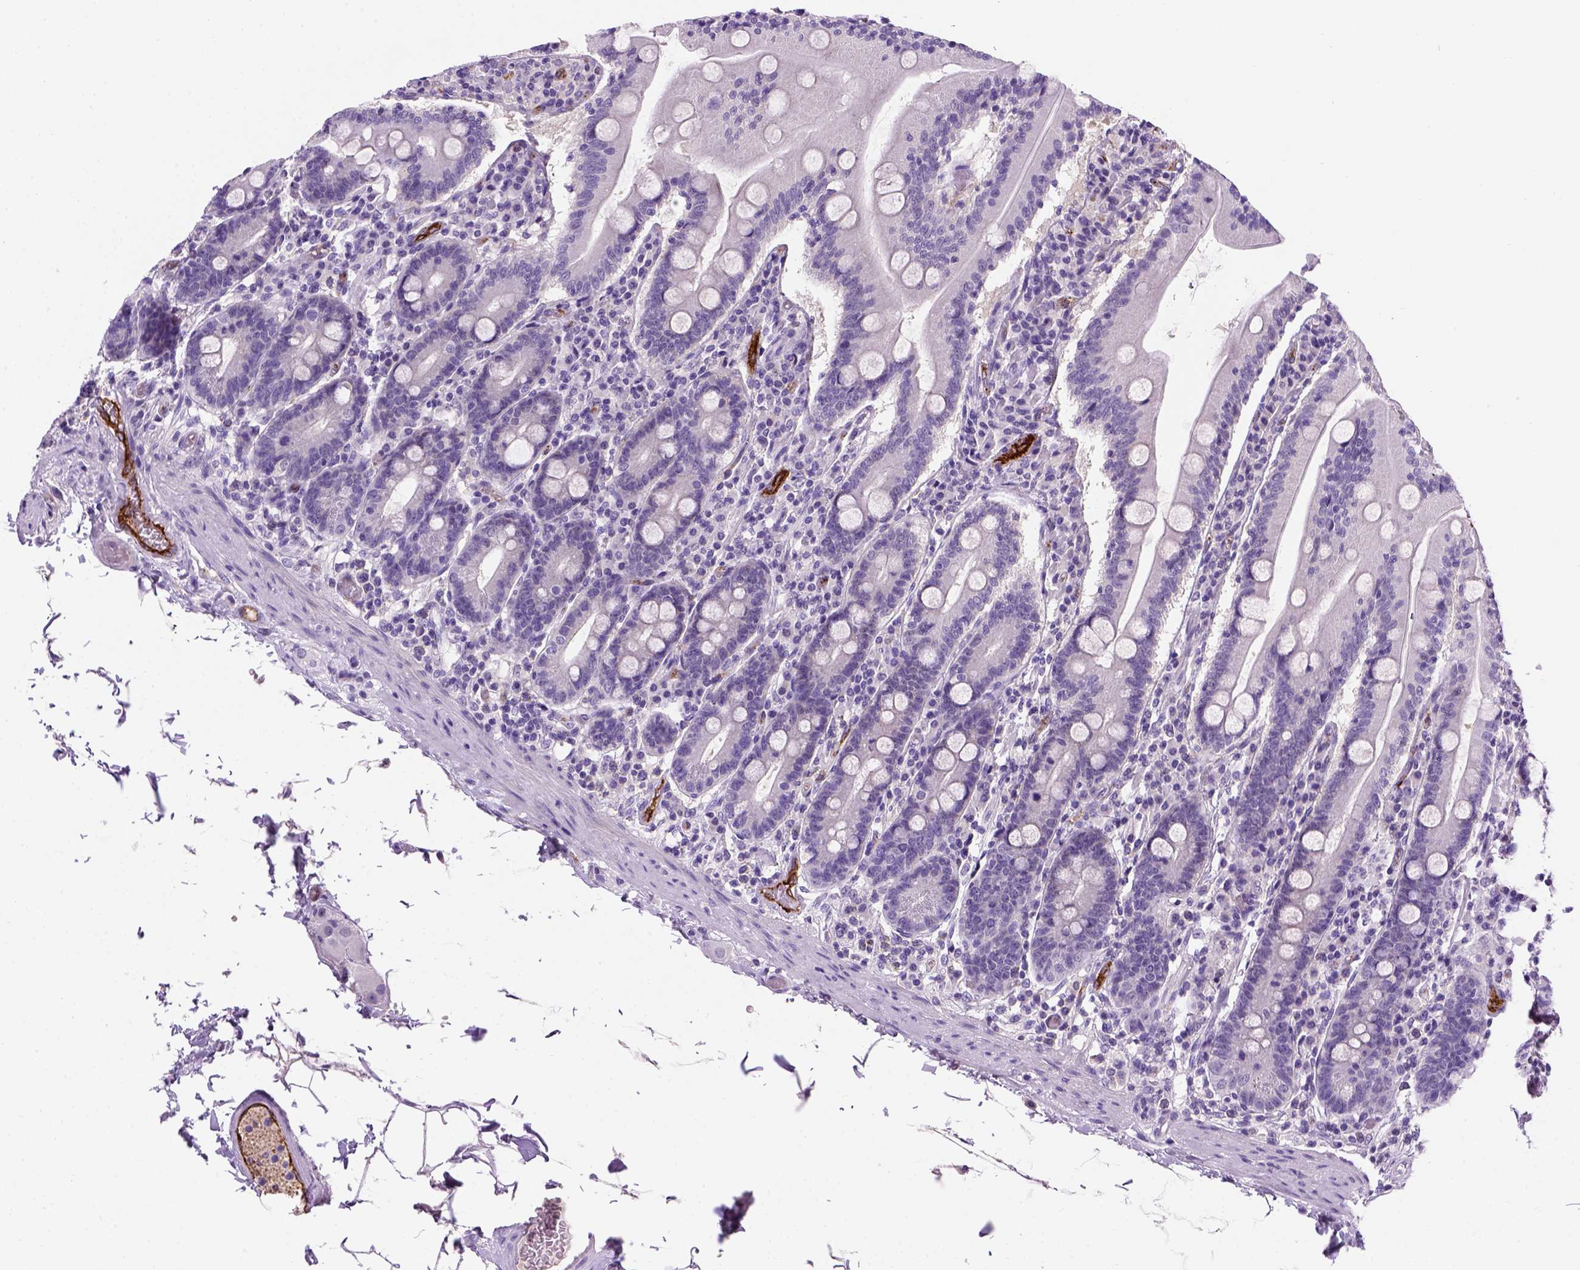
{"staining": {"intensity": "negative", "quantity": "none", "location": "none"}, "tissue": "small intestine", "cell_type": "Glandular cells", "image_type": "normal", "snomed": [{"axis": "morphology", "description": "Normal tissue, NOS"}, {"axis": "topography", "description": "Small intestine"}], "caption": "Small intestine stained for a protein using IHC displays no expression glandular cells.", "gene": "VWF", "patient": {"sex": "male", "age": 37}}